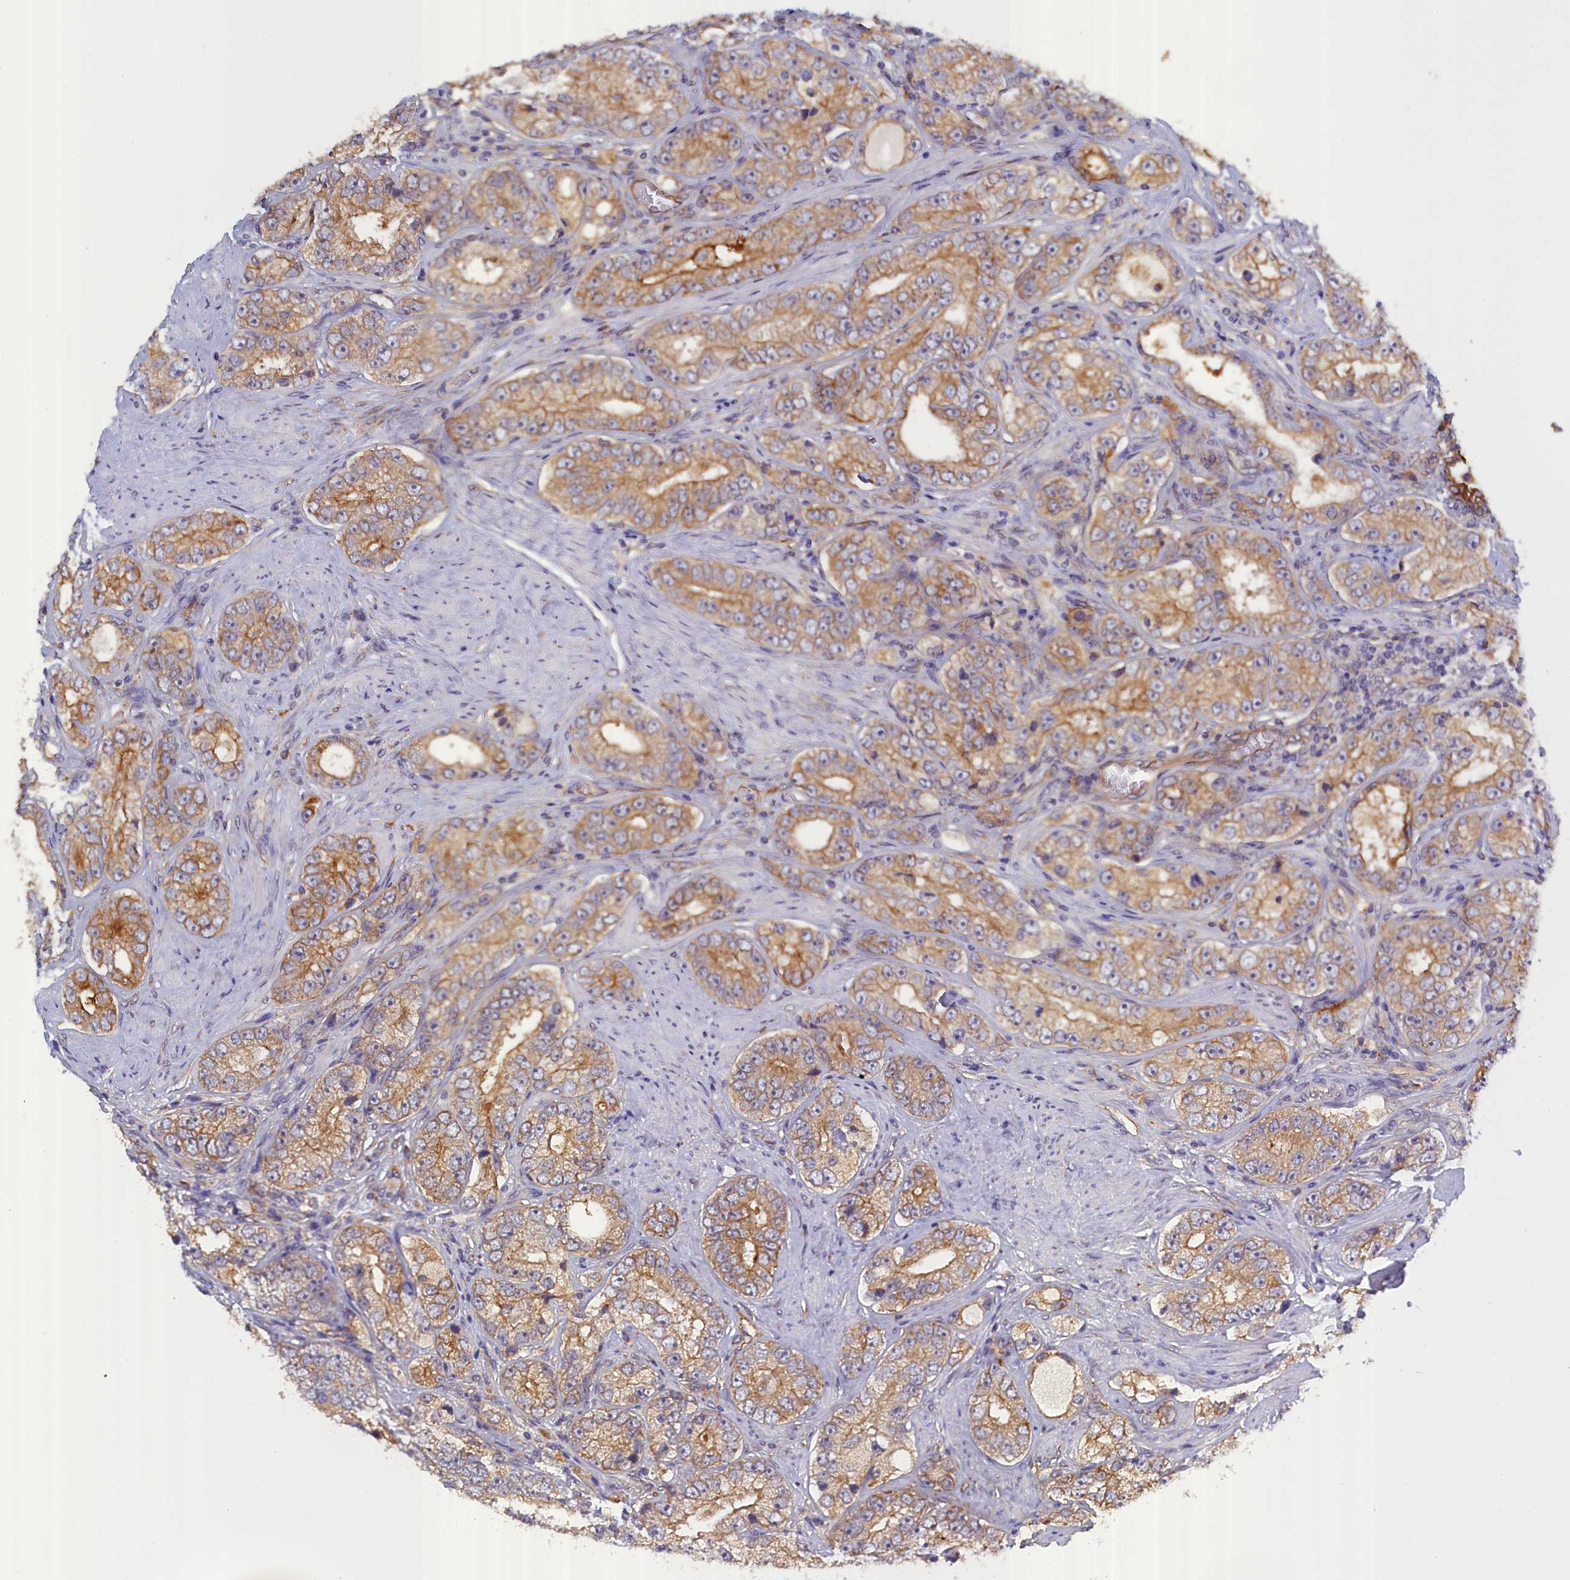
{"staining": {"intensity": "strong", "quantity": ">75%", "location": "cytoplasmic/membranous"}, "tissue": "prostate cancer", "cell_type": "Tumor cells", "image_type": "cancer", "snomed": [{"axis": "morphology", "description": "Adenocarcinoma, High grade"}, {"axis": "topography", "description": "Prostate"}], "caption": "The image demonstrates a brown stain indicating the presence of a protein in the cytoplasmic/membranous of tumor cells in adenocarcinoma (high-grade) (prostate).", "gene": "COL19A1", "patient": {"sex": "male", "age": 56}}